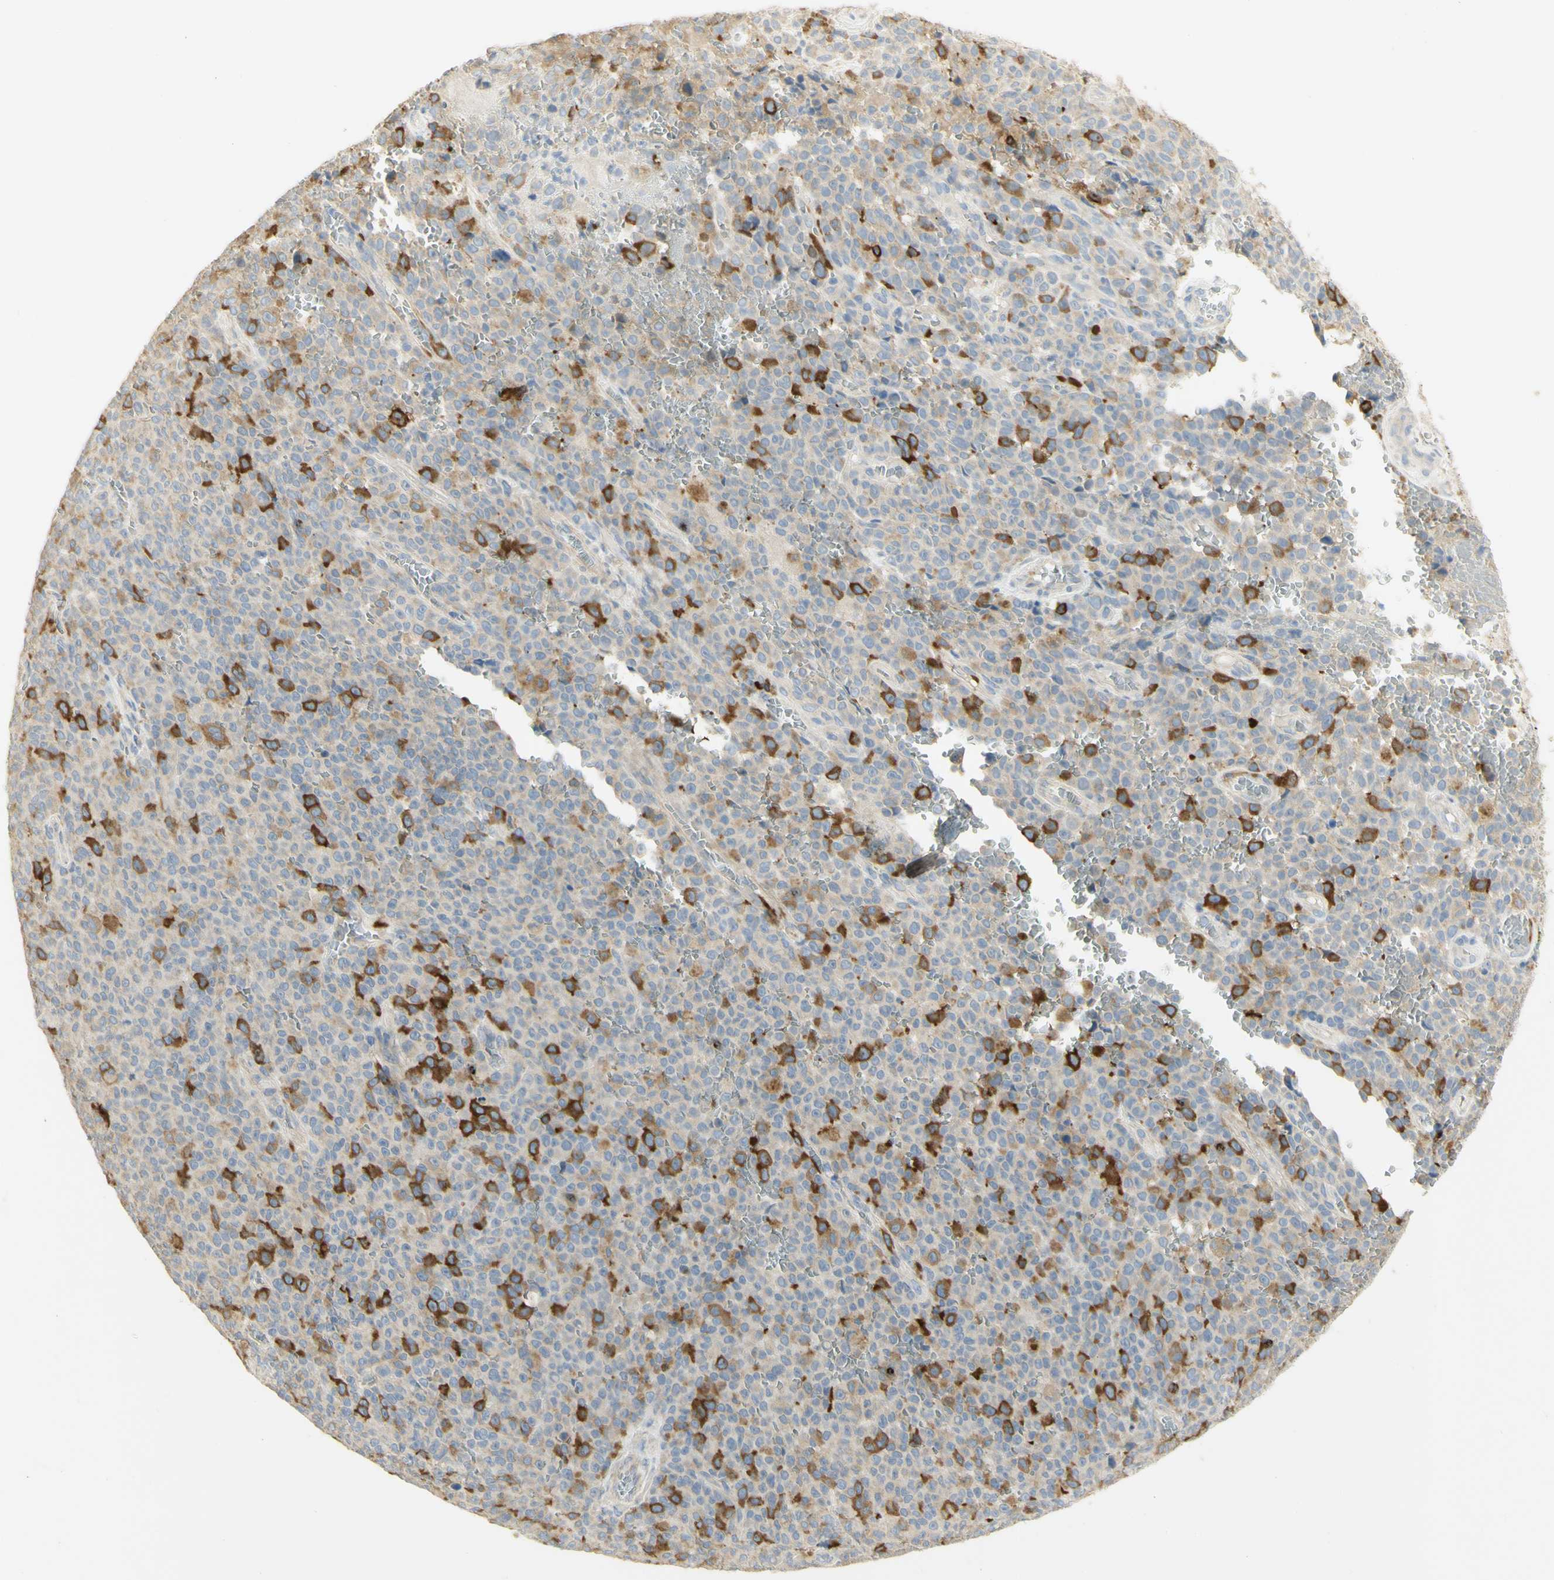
{"staining": {"intensity": "strong", "quantity": "25%-75%", "location": "cytoplasmic/membranous"}, "tissue": "melanoma", "cell_type": "Tumor cells", "image_type": "cancer", "snomed": [{"axis": "morphology", "description": "Malignant melanoma, NOS"}, {"axis": "topography", "description": "Skin"}], "caption": "High-magnification brightfield microscopy of malignant melanoma stained with DAB (3,3'-diaminobenzidine) (brown) and counterstained with hematoxylin (blue). tumor cells exhibit strong cytoplasmic/membranous expression is appreciated in about25%-75% of cells. The staining was performed using DAB (3,3'-diaminobenzidine), with brown indicating positive protein expression. Nuclei are stained blue with hematoxylin.", "gene": "KIF11", "patient": {"sex": "female", "age": 82}}